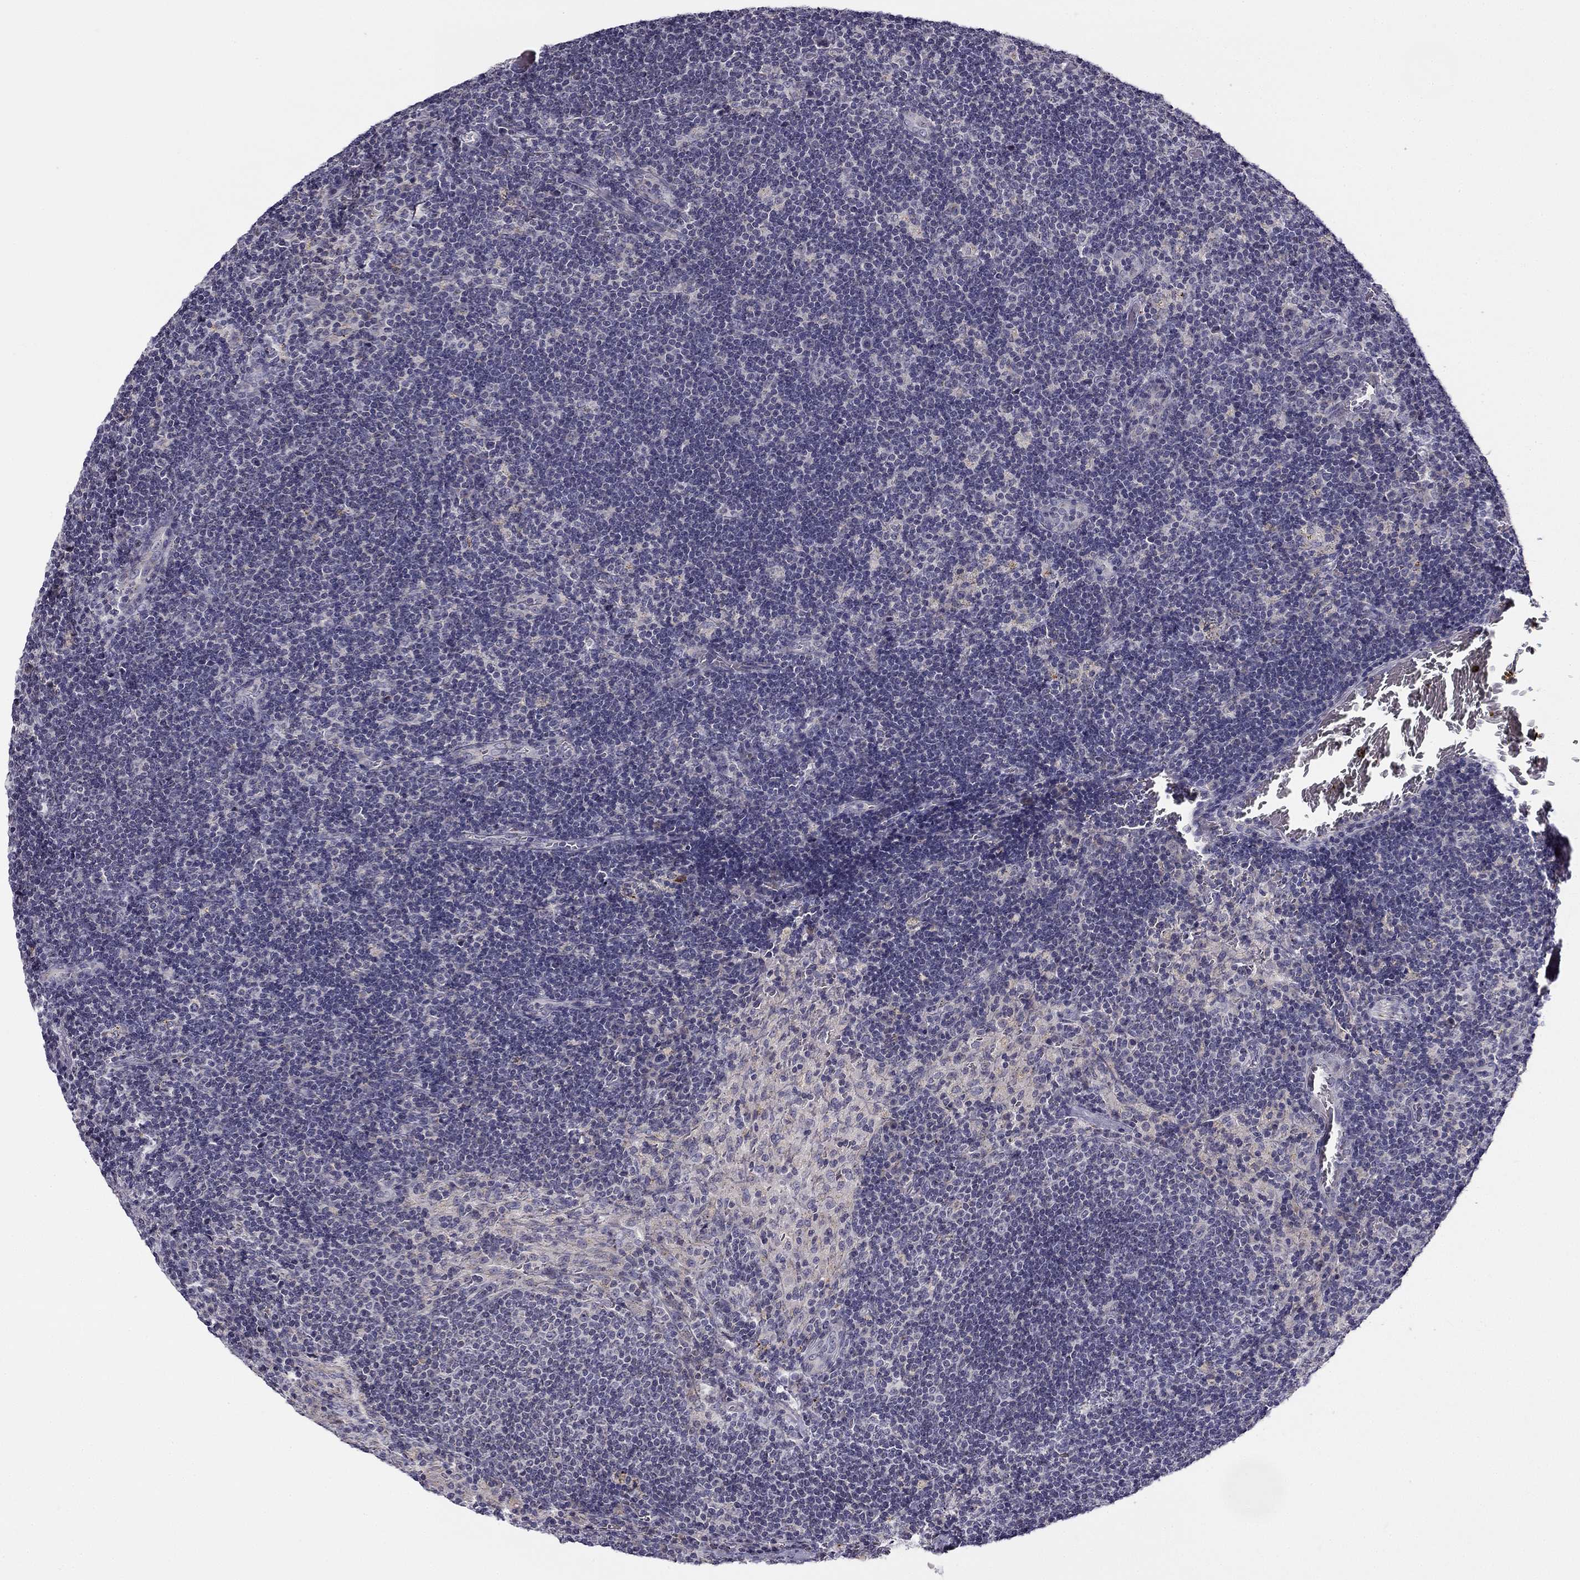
{"staining": {"intensity": "negative", "quantity": "none", "location": "none"}, "tissue": "lymph node", "cell_type": "Germinal center cells", "image_type": "normal", "snomed": [{"axis": "morphology", "description": "Normal tissue, NOS"}, {"axis": "topography", "description": "Lymph node"}], "caption": "DAB (3,3'-diaminobenzidine) immunohistochemical staining of unremarkable lymph node demonstrates no significant staining in germinal center cells. (DAB (3,3'-diaminobenzidine) immunohistochemistry (IHC) visualized using brightfield microscopy, high magnification).", "gene": "CNR1", "patient": {"sex": "male", "age": 63}}